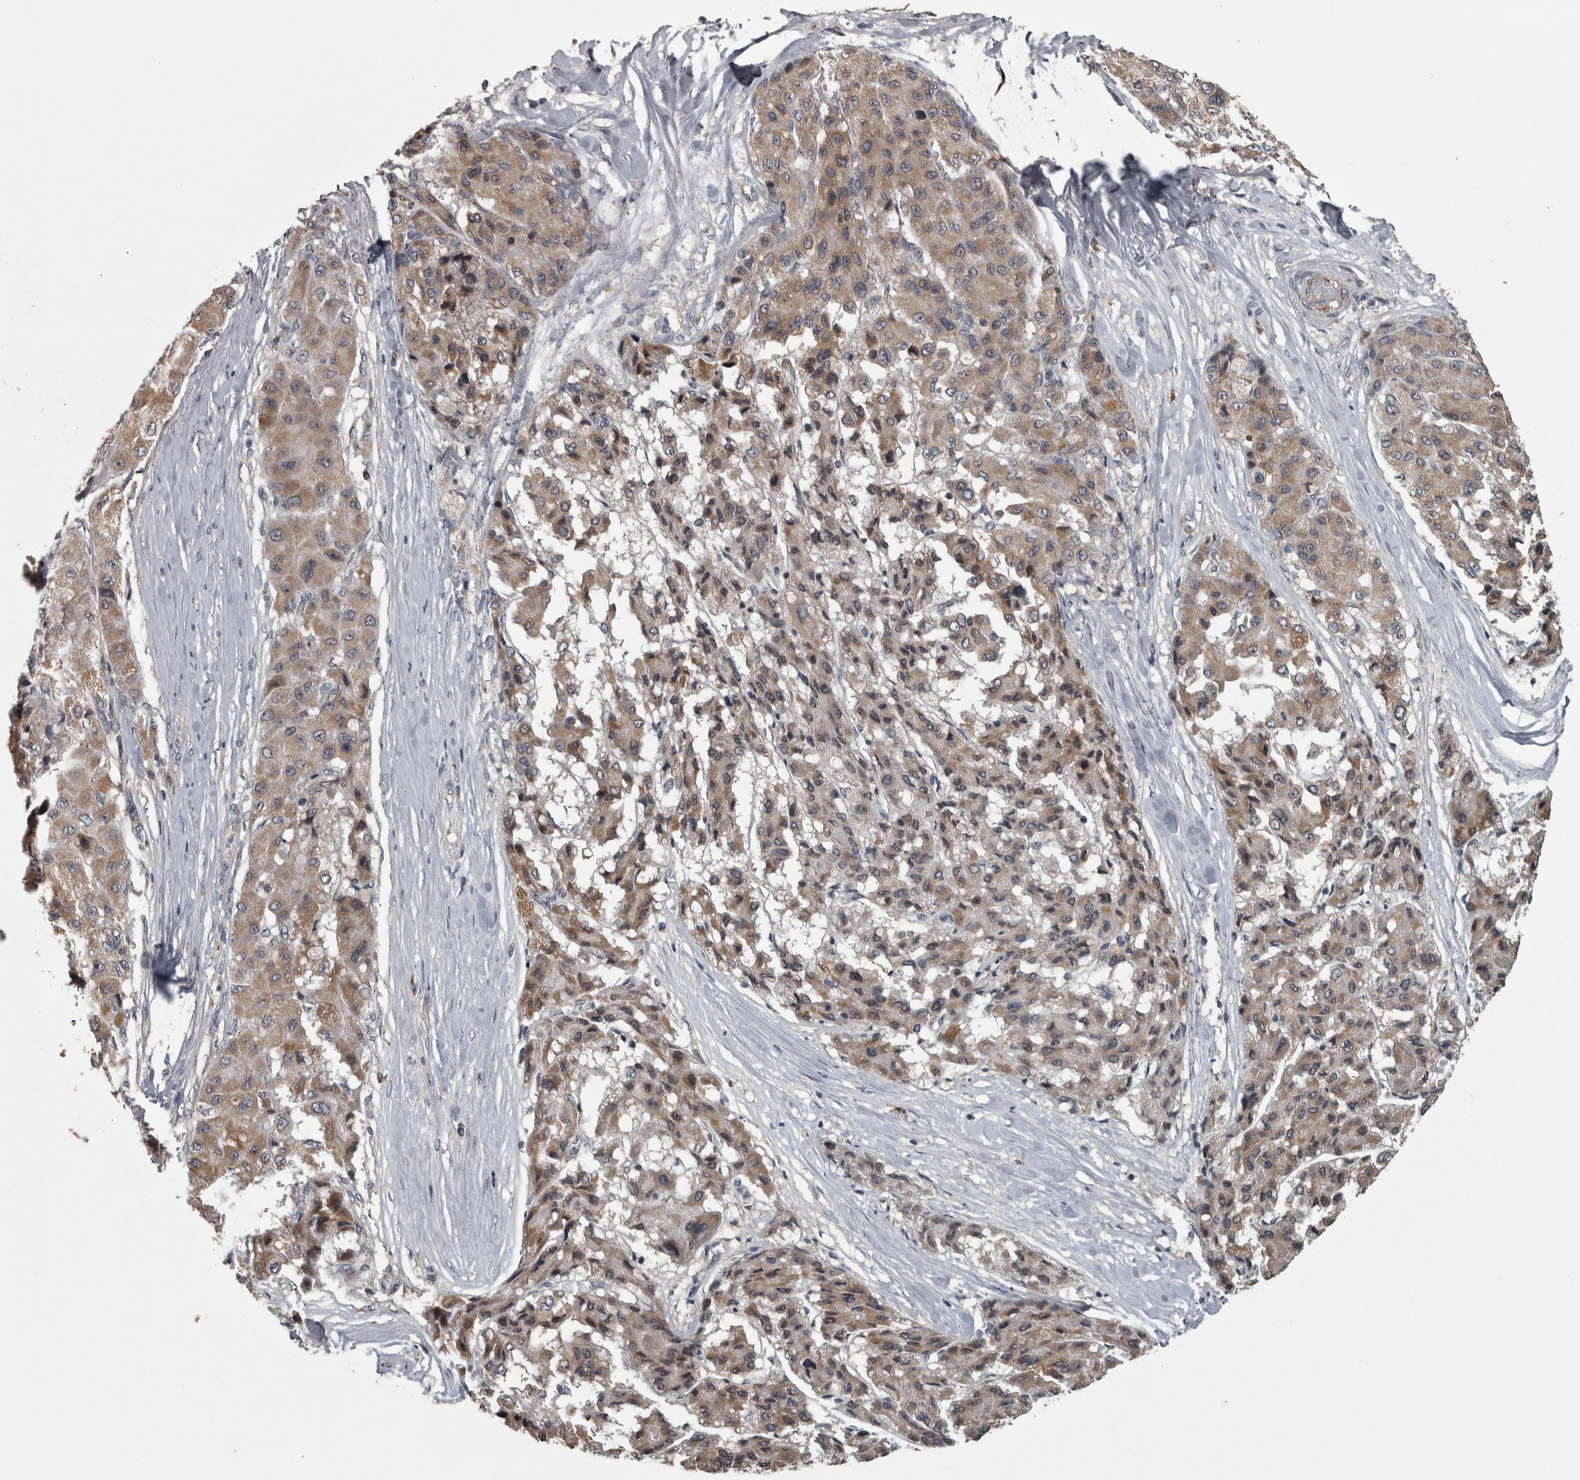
{"staining": {"intensity": "moderate", "quantity": ">75%", "location": "cytoplasmic/membranous"}, "tissue": "liver cancer", "cell_type": "Tumor cells", "image_type": "cancer", "snomed": [{"axis": "morphology", "description": "Carcinoma, Hepatocellular, NOS"}, {"axis": "topography", "description": "Liver"}], "caption": "The histopathology image shows a brown stain indicating the presence of a protein in the cytoplasmic/membranous of tumor cells in liver cancer (hepatocellular carcinoma). Nuclei are stained in blue.", "gene": "DBT", "patient": {"sex": "male", "age": 80}}